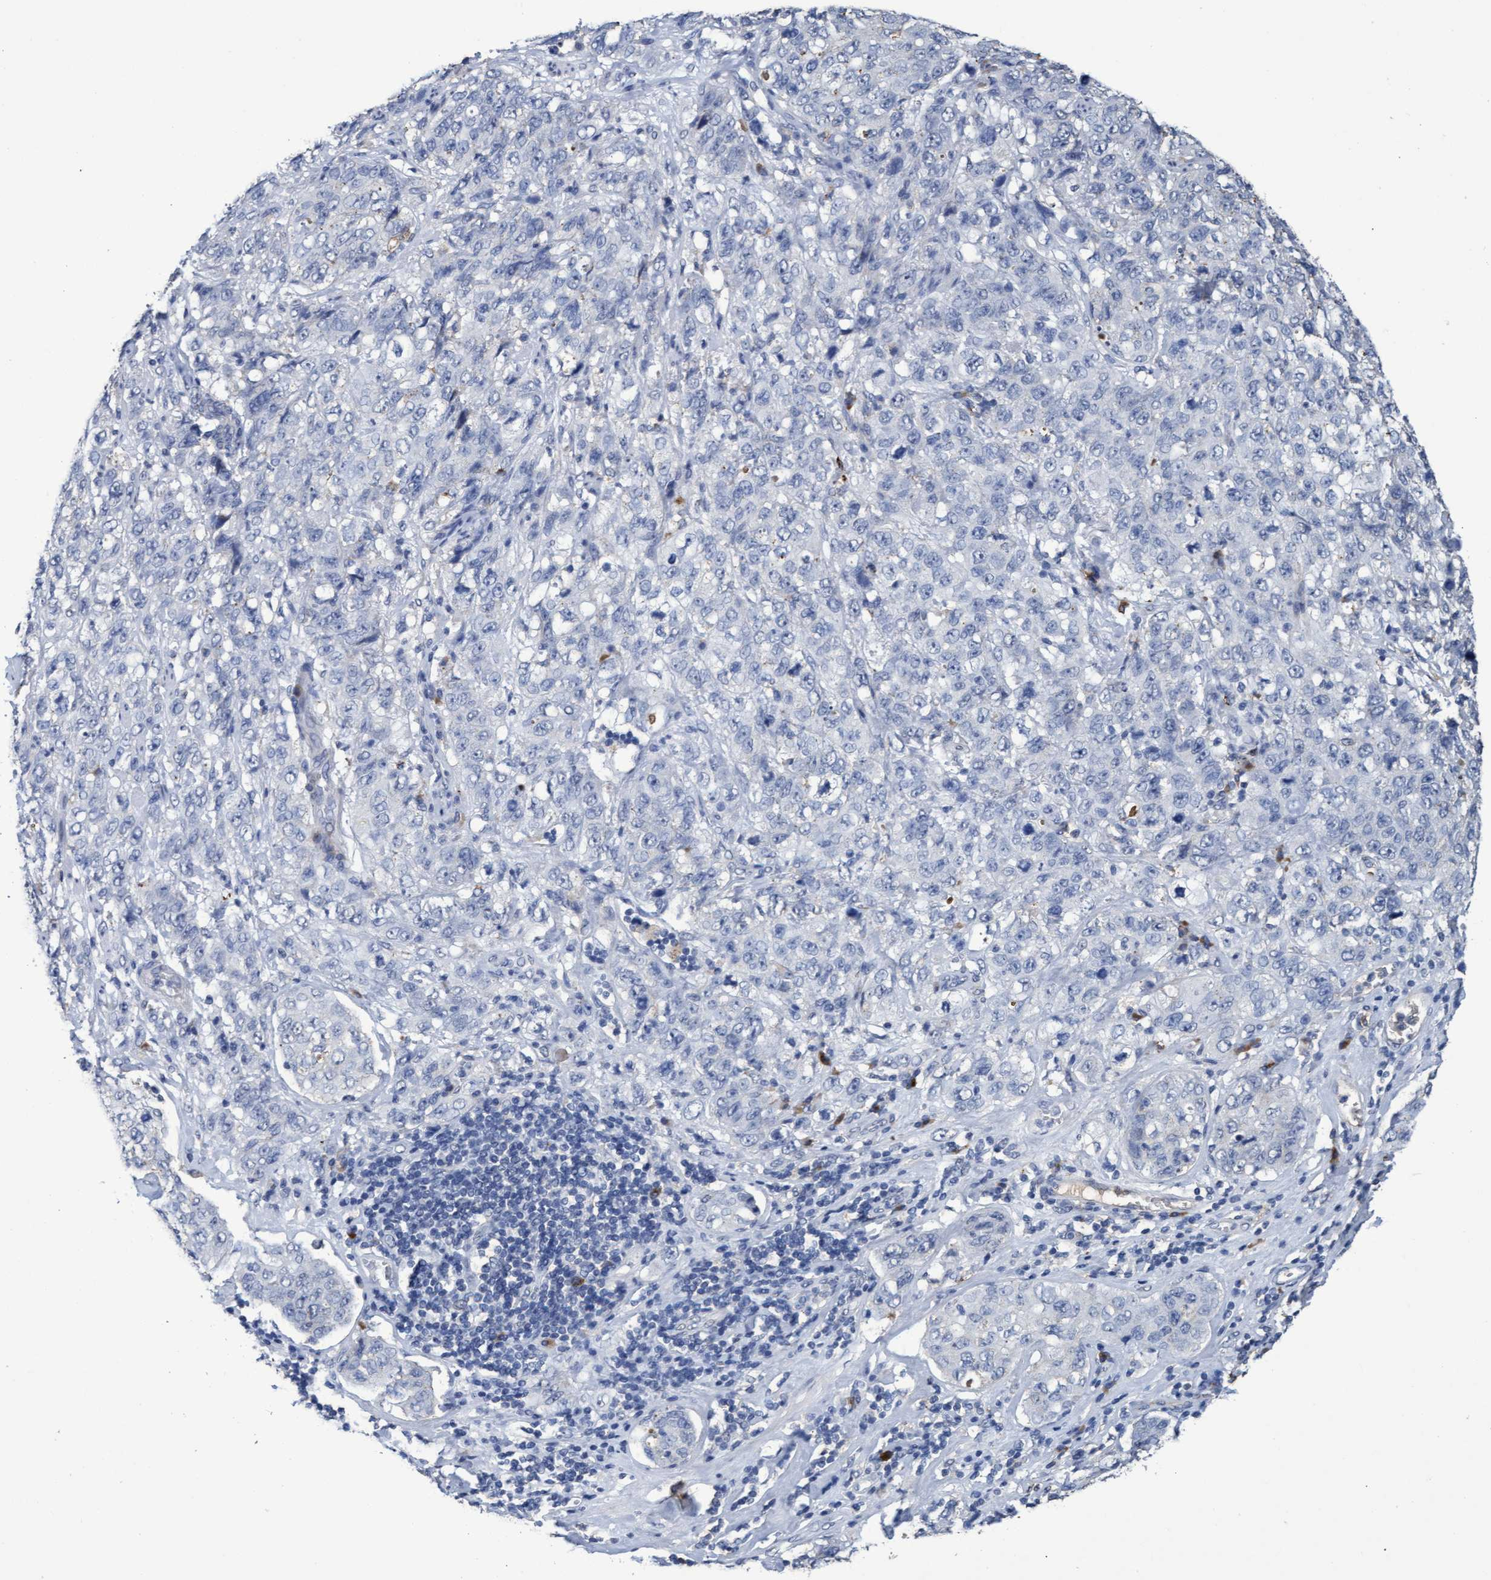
{"staining": {"intensity": "negative", "quantity": "none", "location": "none"}, "tissue": "stomach cancer", "cell_type": "Tumor cells", "image_type": "cancer", "snomed": [{"axis": "morphology", "description": "Adenocarcinoma, NOS"}, {"axis": "topography", "description": "Stomach"}], "caption": "The micrograph reveals no staining of tumor cells in stomach cancer. (DAB IHC, high magnification).", "gene": "GPR39", "patient": {"sex": "male", "age": 48}}